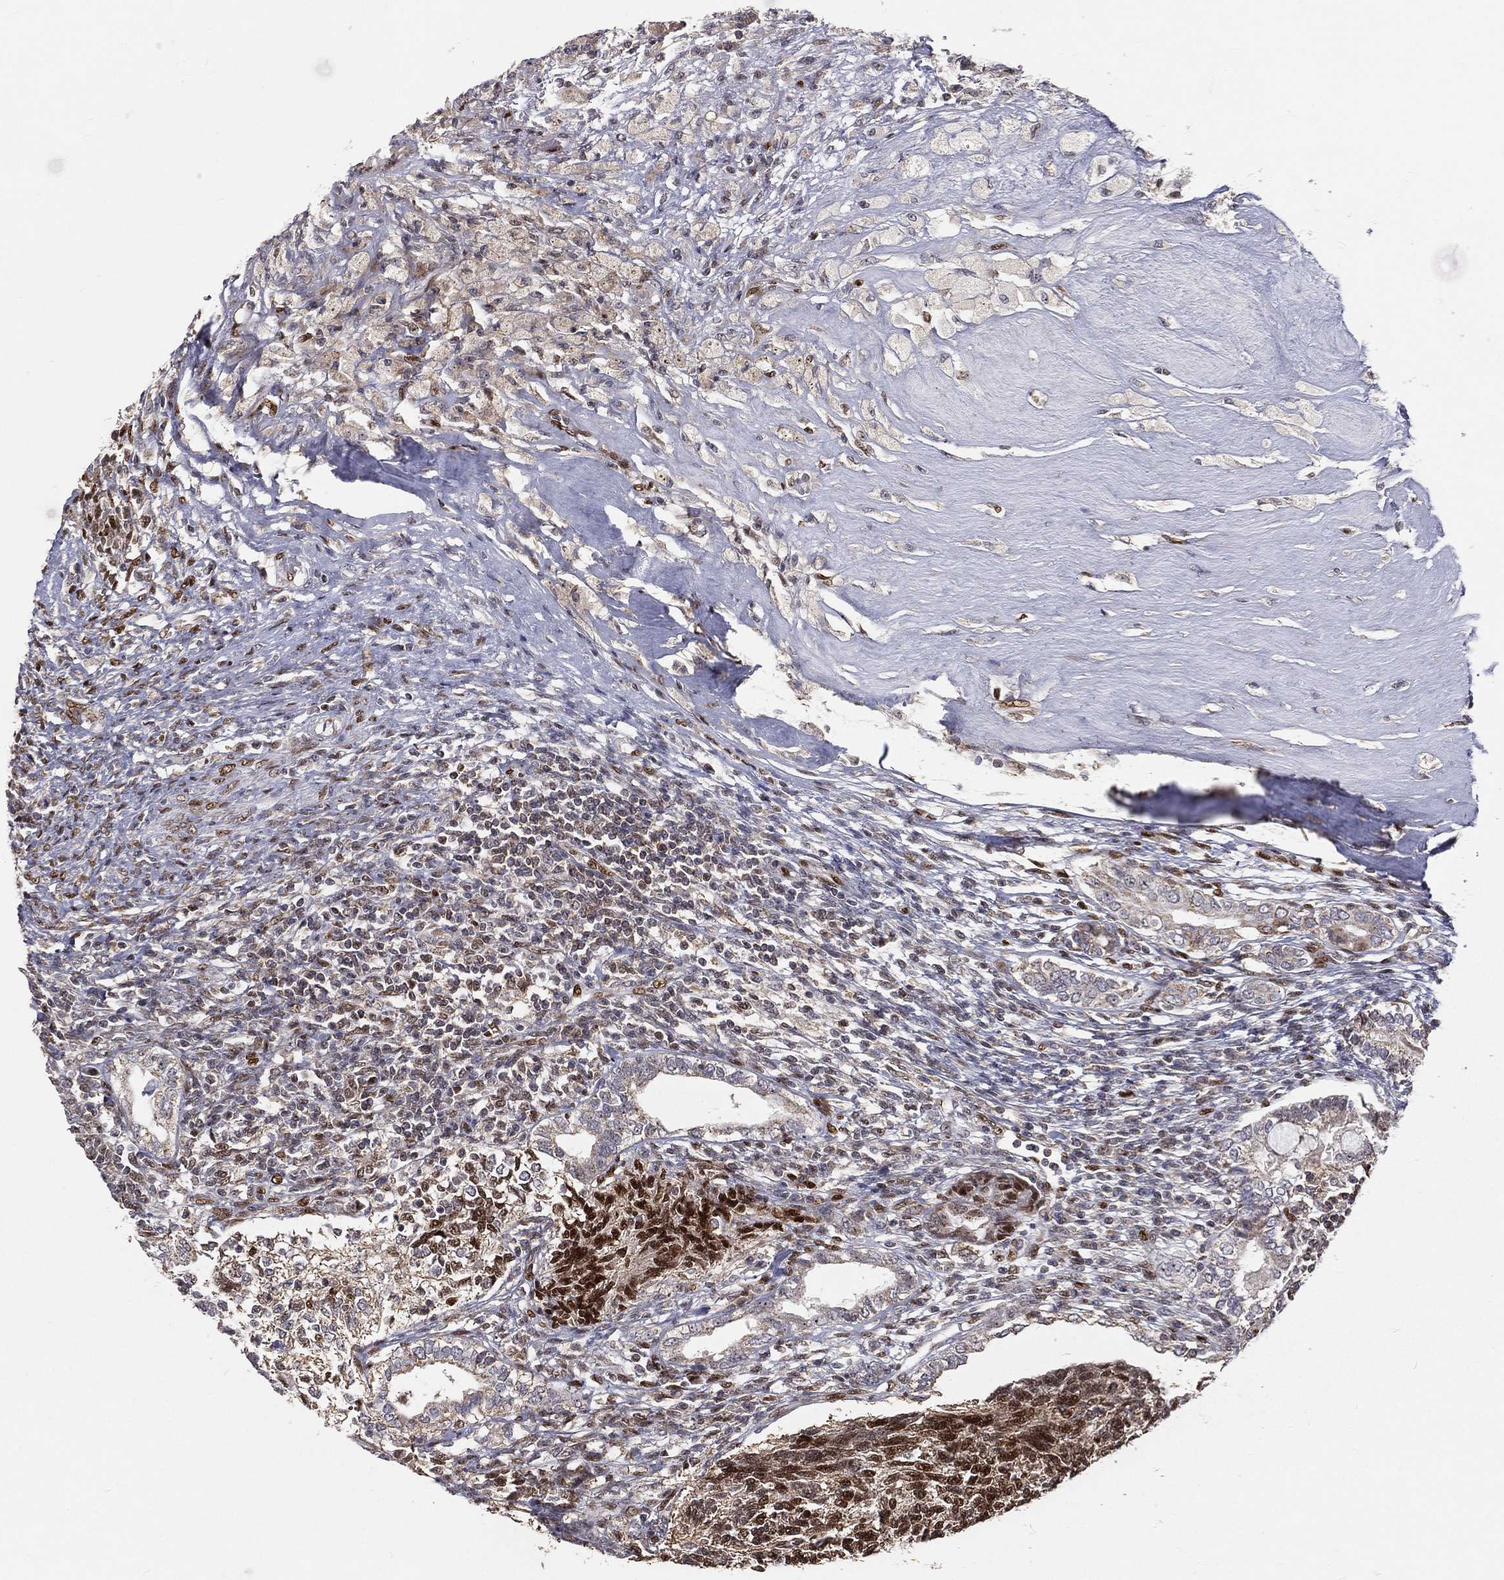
{"staining": {"intensity": "weak", "quantity": "<25%", "location": "cytoplasmic/membranous"}, "tissue": "testis cancer", "cell_type": "Tumor cells", "image_type": "cancer", "snomed": [{"axis": "morphology", "description": "Seminoma, NOS"}, {"axis": "morphology", "description": "Carcinoma, Embryonal, NOS"}, {"axis": "topography", "description": "Testis"}], "caption": "This histopathology image is of testis cancer stained with immunohistochemistry to label a protein in brown with the nuclei are counter-stained blue. There is no positivity in tumor cells. (DAB IHC visualized using brightfield microscopy, high magnification).", "gene": "ZEB1", "patient": {"sex": "male", "age": 41}}